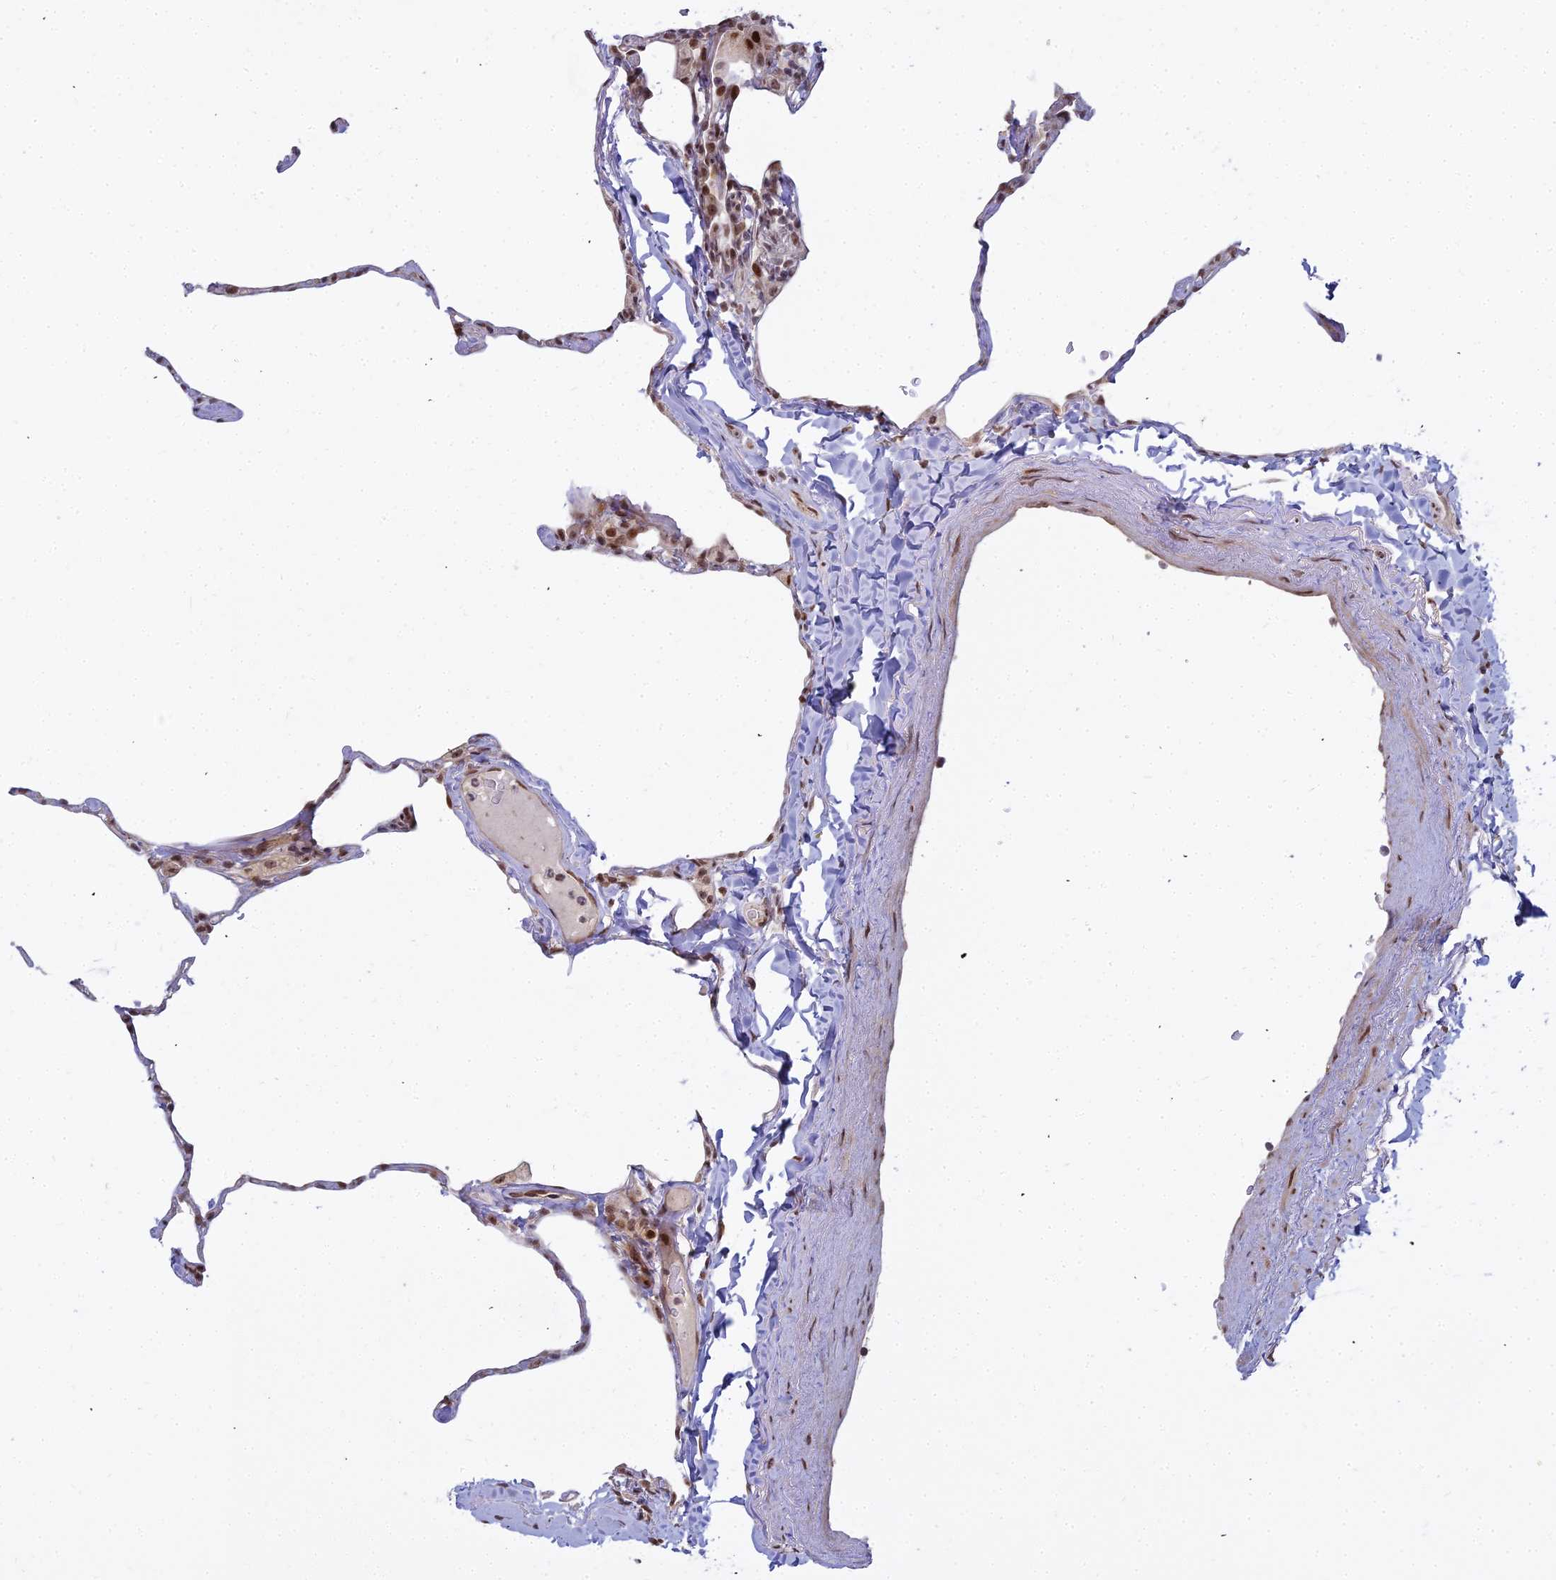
{"staining": {"intensity": "weak", "quantity": "25%-75%", "location": "nuclear"}, "tissue": "lung", "cell_type": "Alveolar cells", "image_type": "normal", "snomed": [{"axis": "morphology", "description": "Normal tissue, NOS"}, {"axis": "topography", "description": "Lung"}], "caption": "High-power microscopy captured an IHC image of normal lung, revealing weak nuclear staining in approximately 25%-75% of alveolar cells. (Stains: DAB (3,3'-diaminobenzidine) in brown, nuclei in blue, Microscopy: brightfield microscopy at high magnification).", "gene": "ABCA2", "patient": {"sex": "male", "age": 65}}